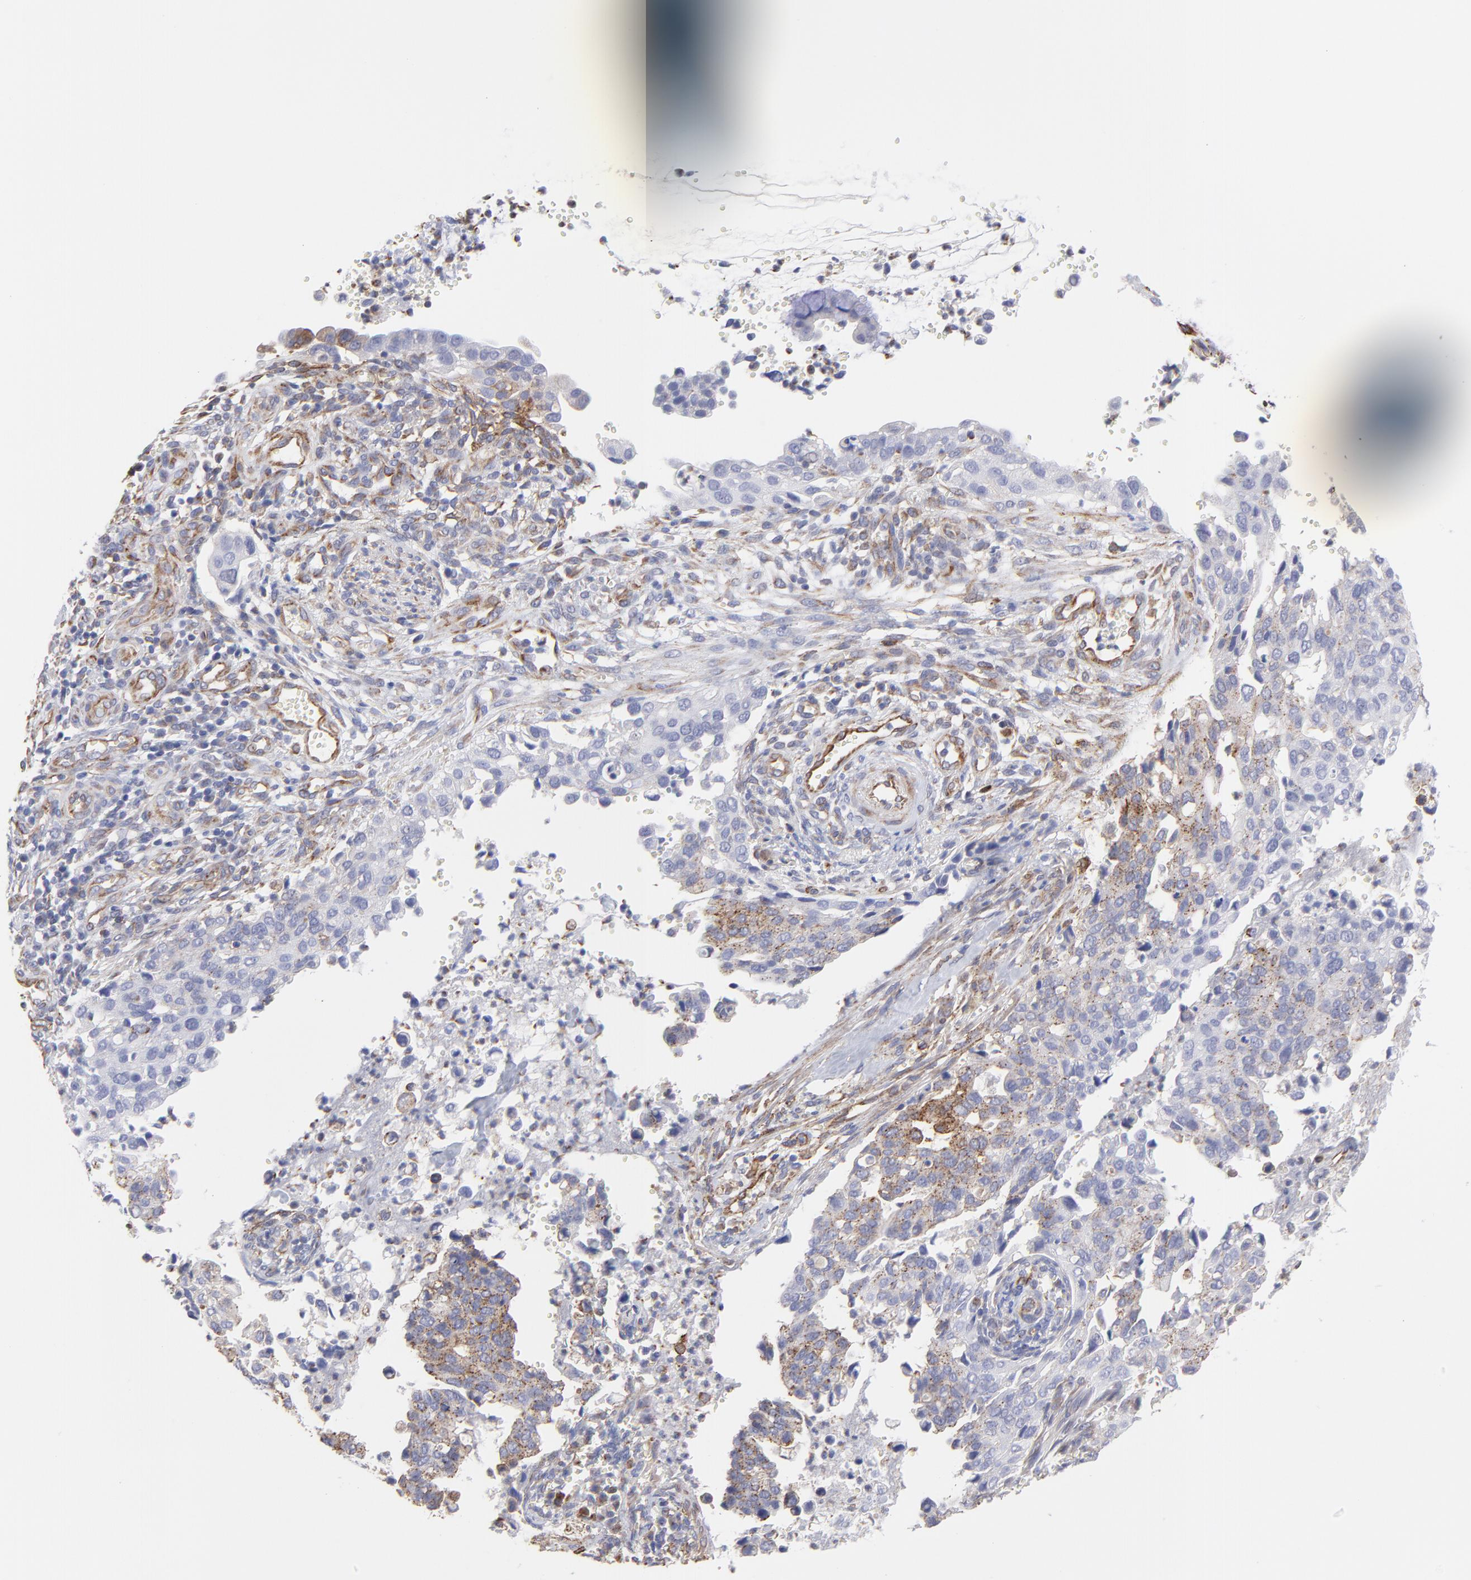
{"staining": {"intensity": "moderate", "quantity": "25%-75%", "location": "cytoplasmic/membranous"}, "tissue": "cervical cancer", "cell_type": "Tumor cells", "image_type": "cancer", "snomed": [{"axis": "morphology", "description": "Normal tissue, NOS"}, {"axis": "morphology", "description": "Squamous cell carcinoma, NOS"}, {"axis": "topography", "description": "Cervix"}], "caption": "Cervical cancer stained for a protein shows moderate cytoplasmic/membranous positivity in tumor cells.", "gene": "COX8C", "patient": {"sex": "female", "age": 45}}